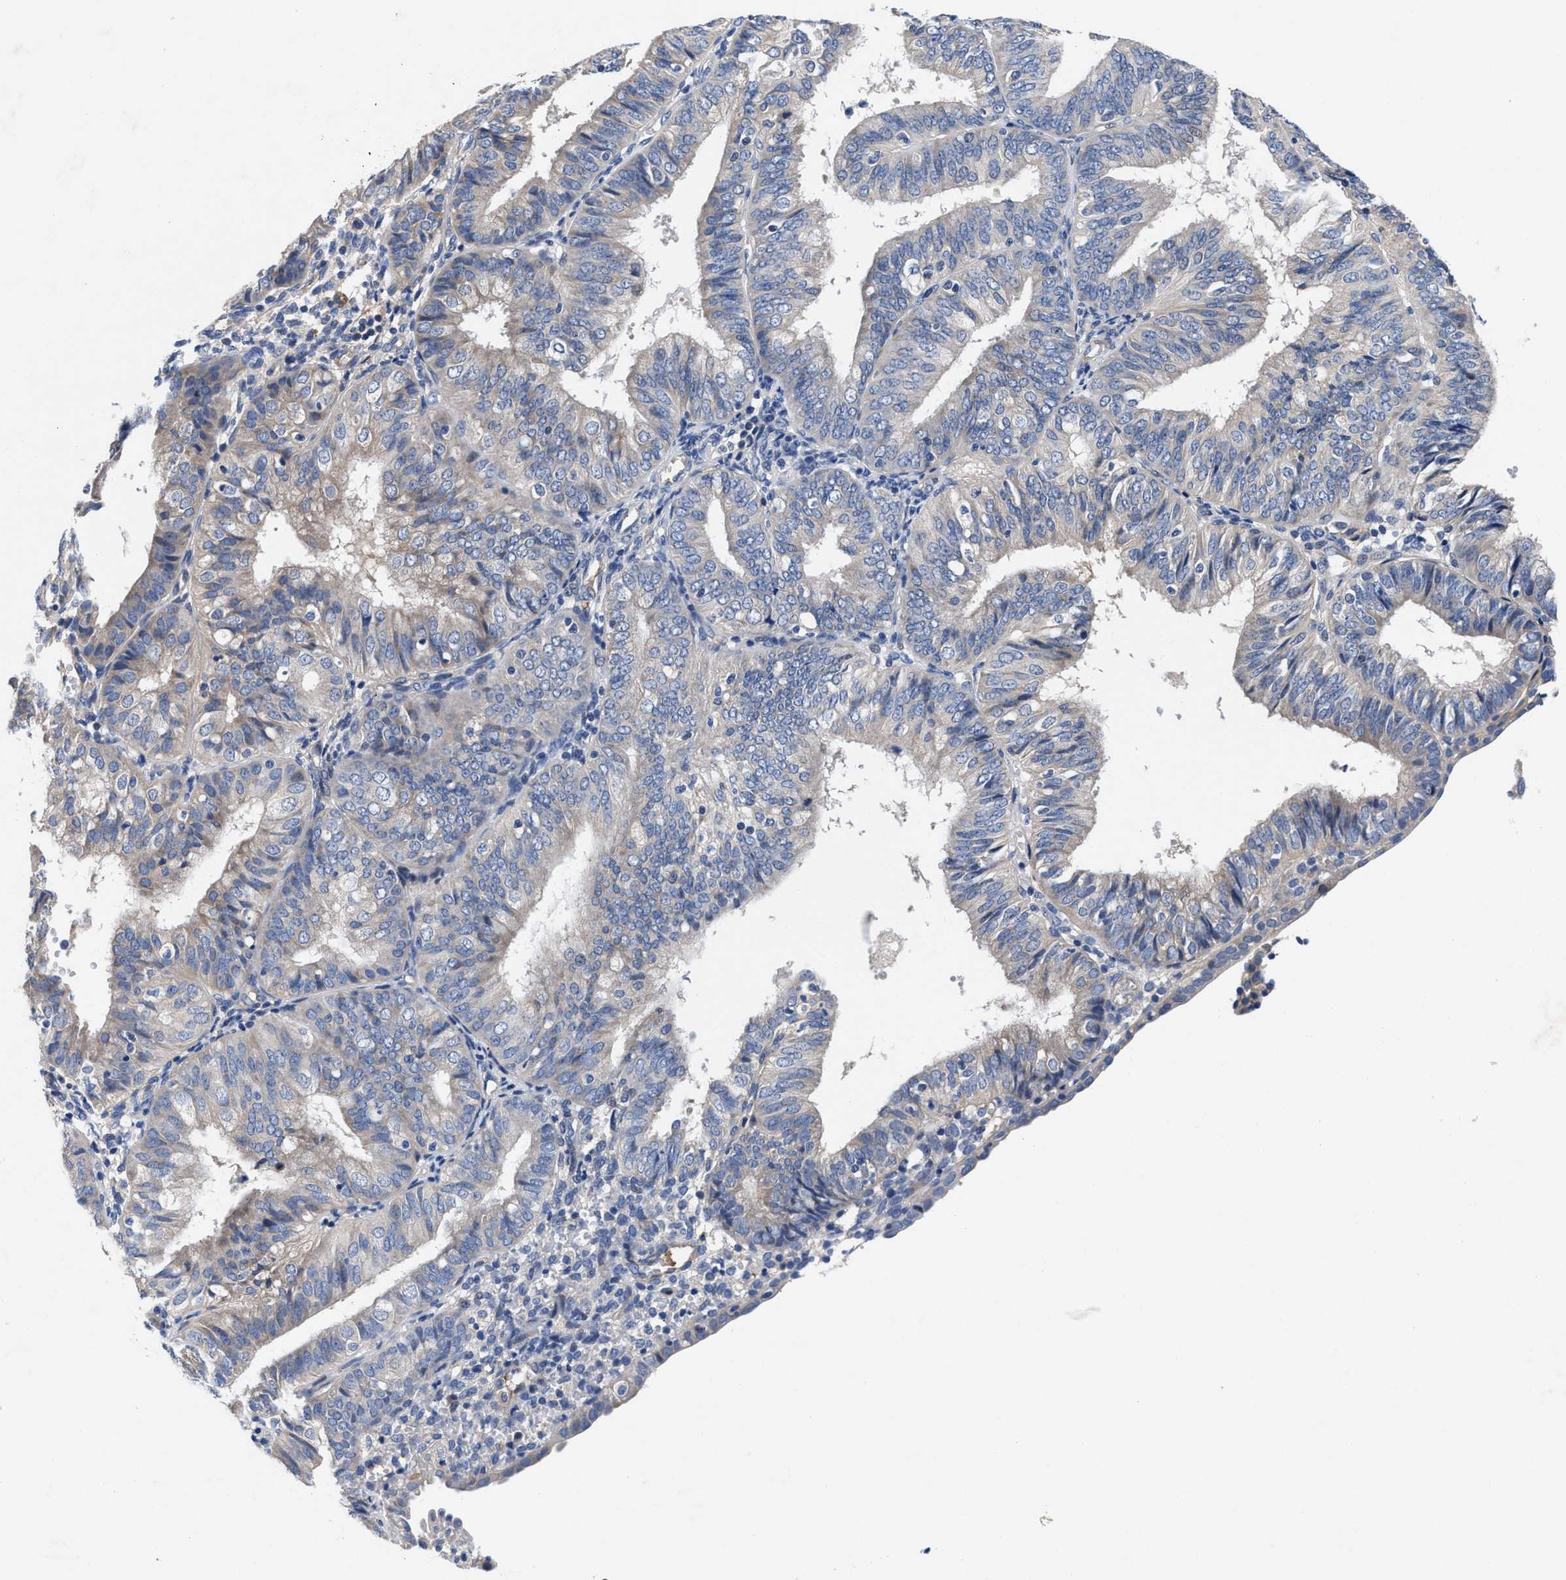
{"staining": {"intensity": "negative", "quantity": "none", "location": "none"}, "tissue": "endometrial cancer", "cell_type": "Tumor cells", "image_type": "cancer", "snomed": [{"axis": "morphology", "description": "Adenocarcinoma, NOS"}, {"axis": "topography", "description": "Endometrium"}], "caption": "Immunohistochemistry (IHC) histopathology image of neoplastic tissue: human endometrial cancer stained with DAB (3,3'-diaminobenzidine) shows no significant protein staining in tumor cells.", "gene": "DHRS13", "patient": {"sex": "female", "age": 58}}